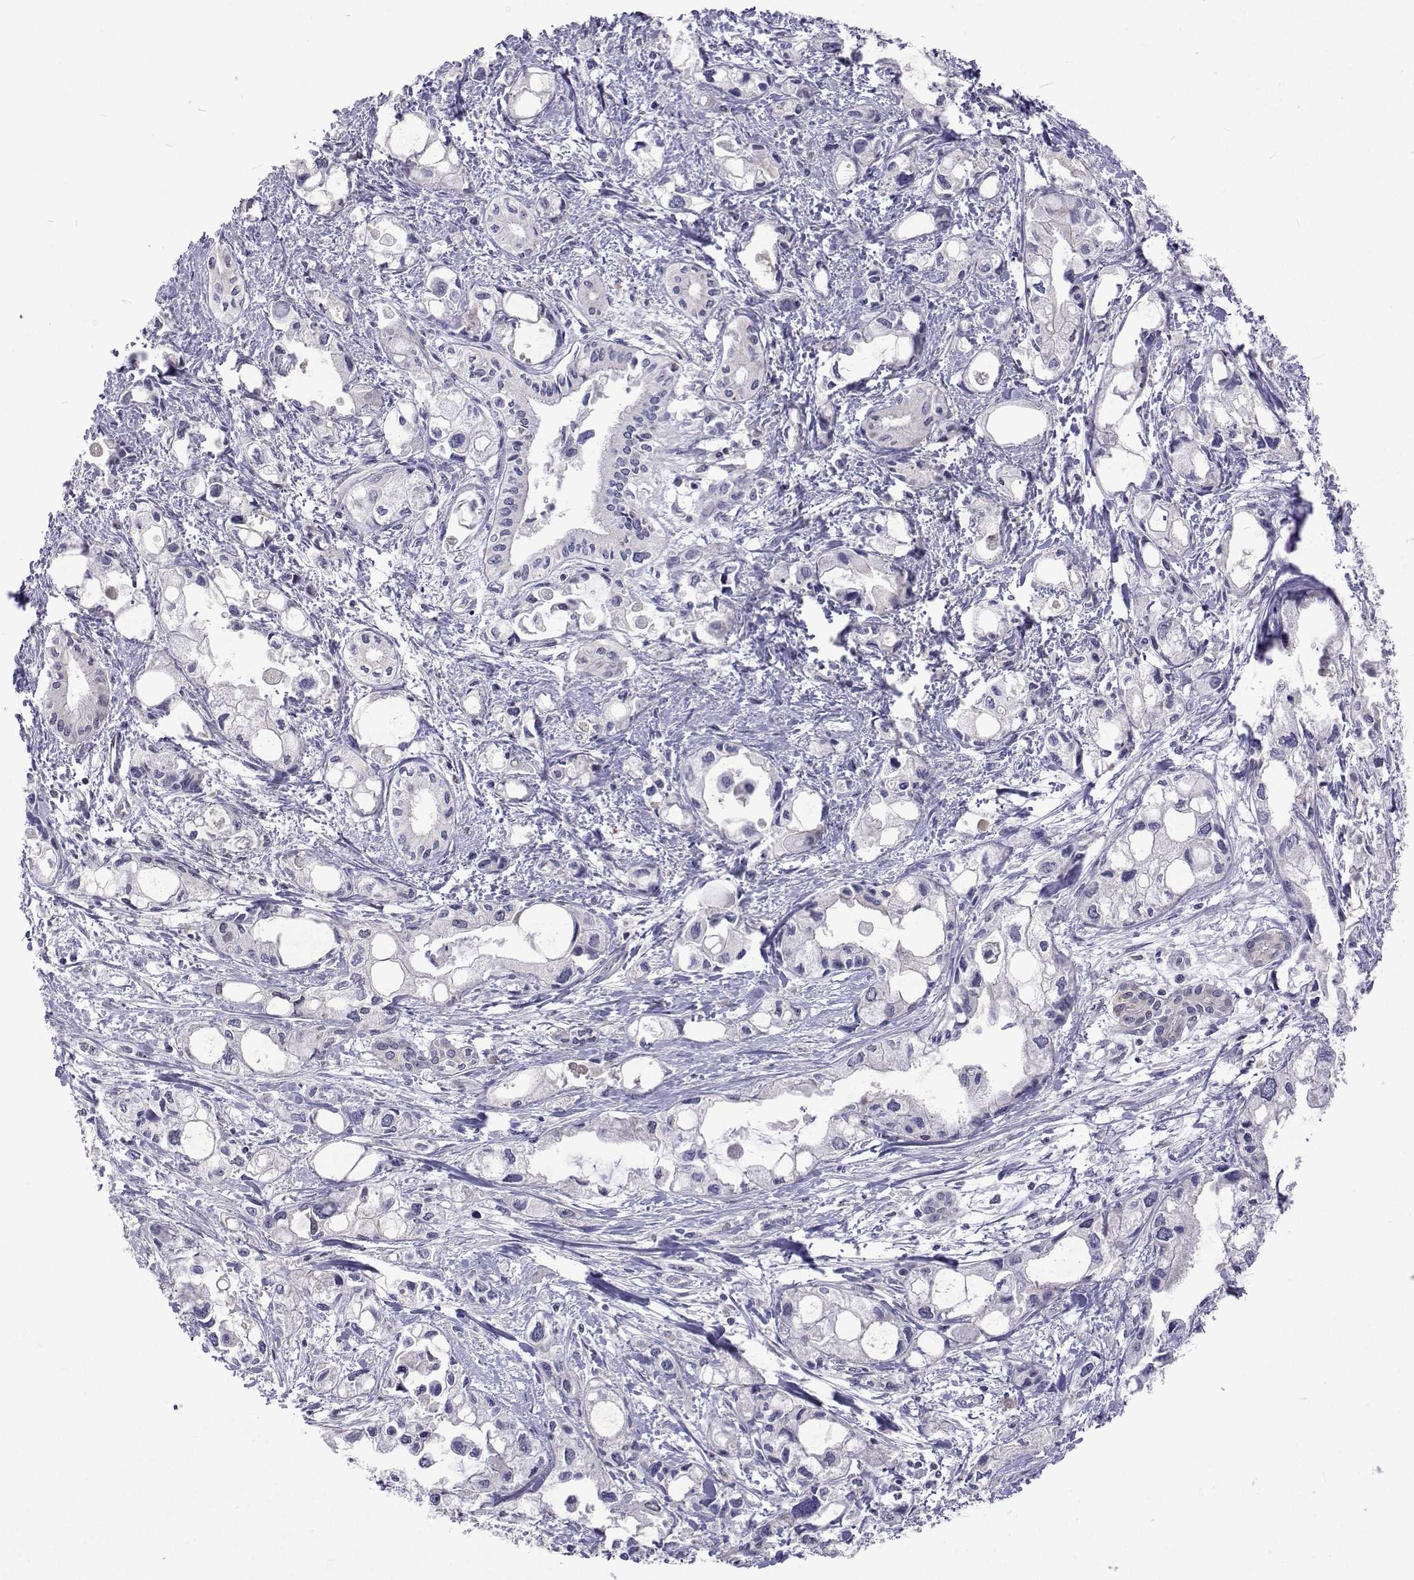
{"staining": {"intensity": "negative", "quantity": "none", "location": "none"}, "tissue": "pancreatic cancer", "cell_type": "Tumor cells", "image_type": "cancer", "snomed": [{"axis": "morphology", "description": "Adenocarcinoma, NOS"}, {"axis": "topography", "description": "Pancreas"}], "caption": "A high-resolution histopathology image shows immunohistochemistry (IHC) staining of pancreatic adenocarcinoma, which demonstrates no significant staining in tumor cells.", "gene": "DHTKD1", "patient": {"sex": "female", "age": 61}}